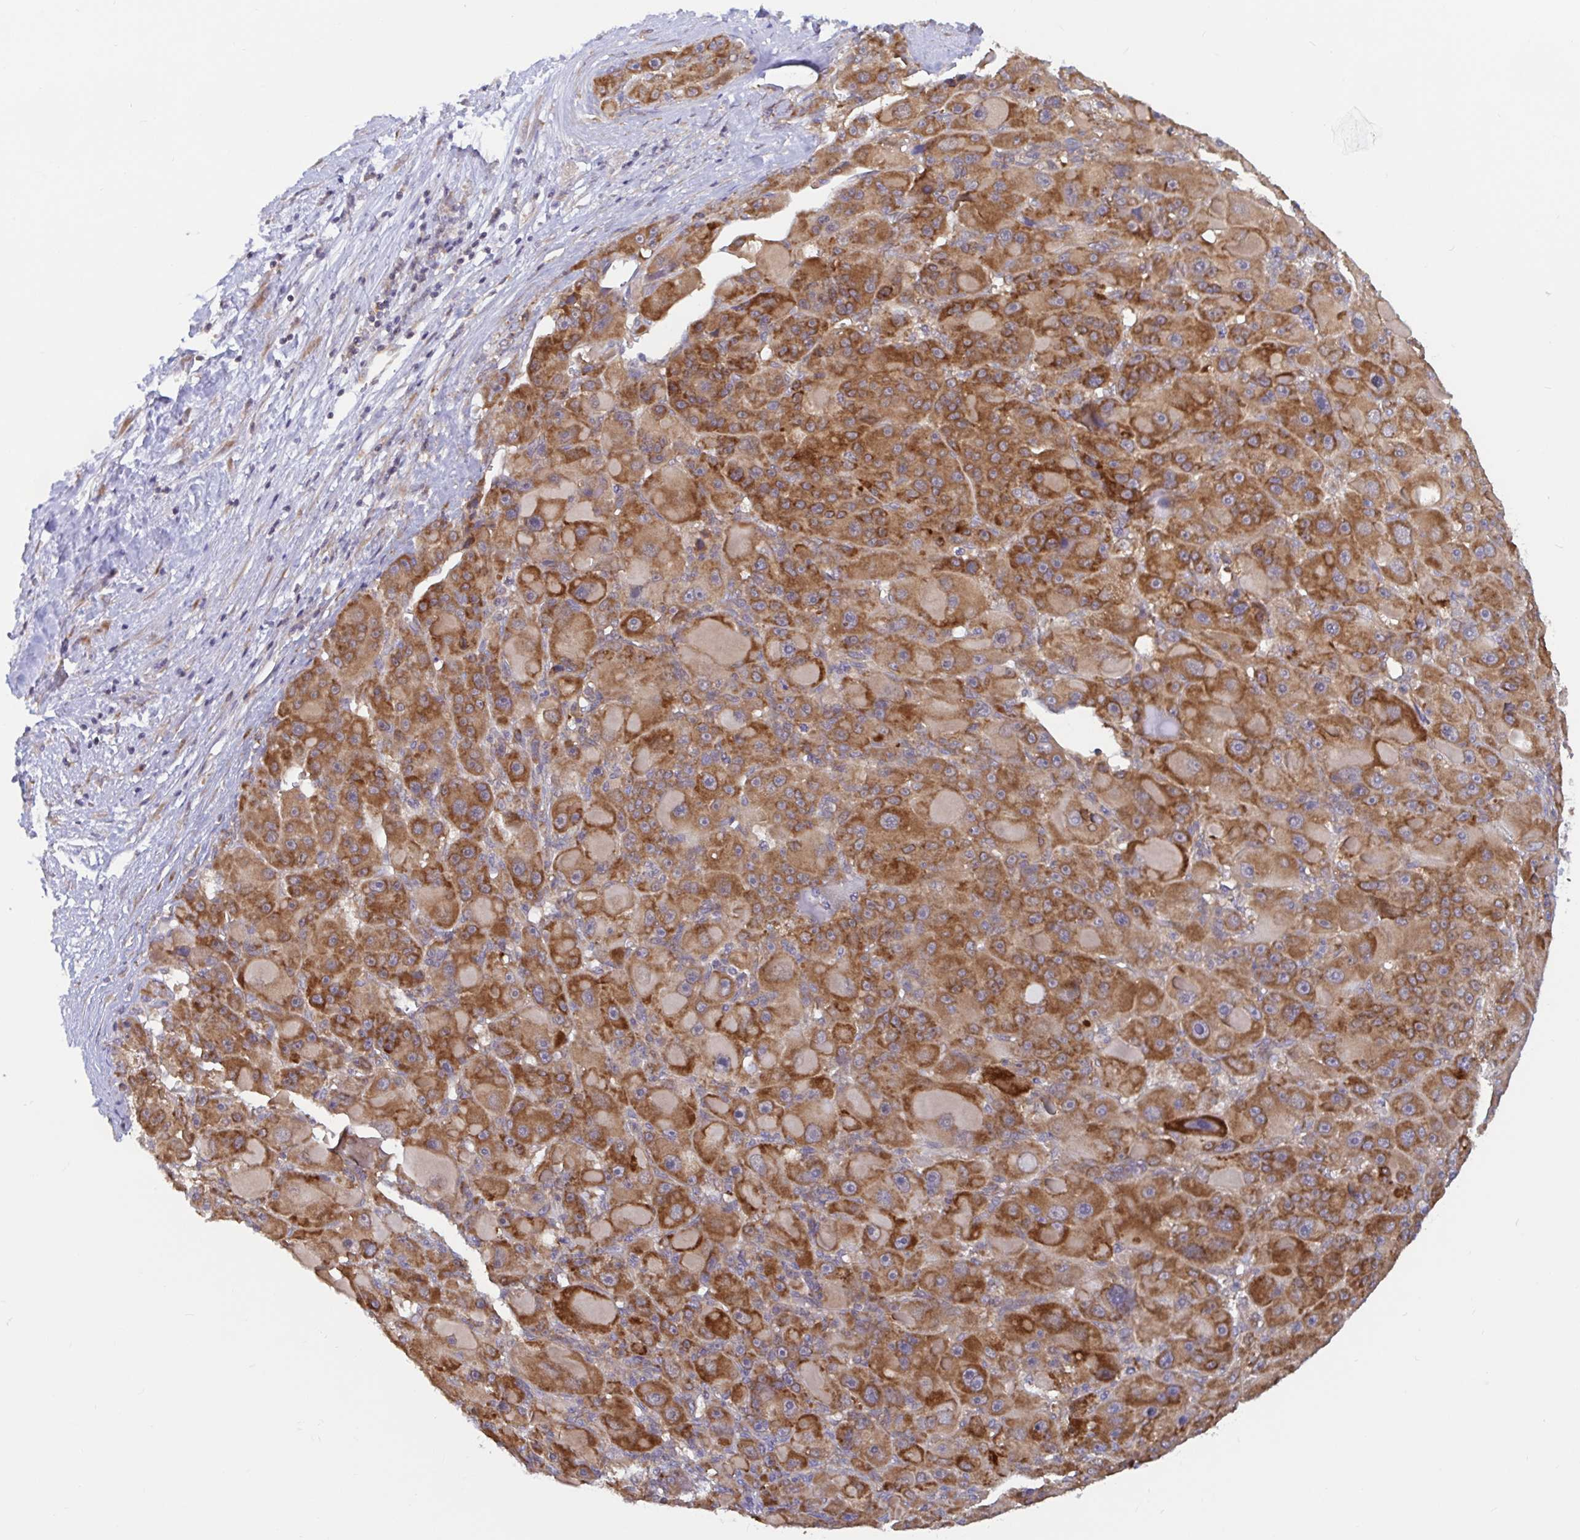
{"staining": {"intensity": "strong", "quantity": ">75%", "location": "cytoplasmic/membranous"}, "tissue": "liver cancer", "cell_type": "Tumor cells", "image_type": "cancer", "snomed": [{"axis": "morphology", "description": "Carcinoma, Hepatocellular, NOS"}, {"axis": "topography", "description": "Liver"}], "caption": "Human liver hepatocellular carcinoma stained with a brown dye demonstrates strong cytoplasmic/membranous positive expression in about >75% of tumor cells.", "gene": "LARP1", "patient": {"sex": "male", "age": 76}}